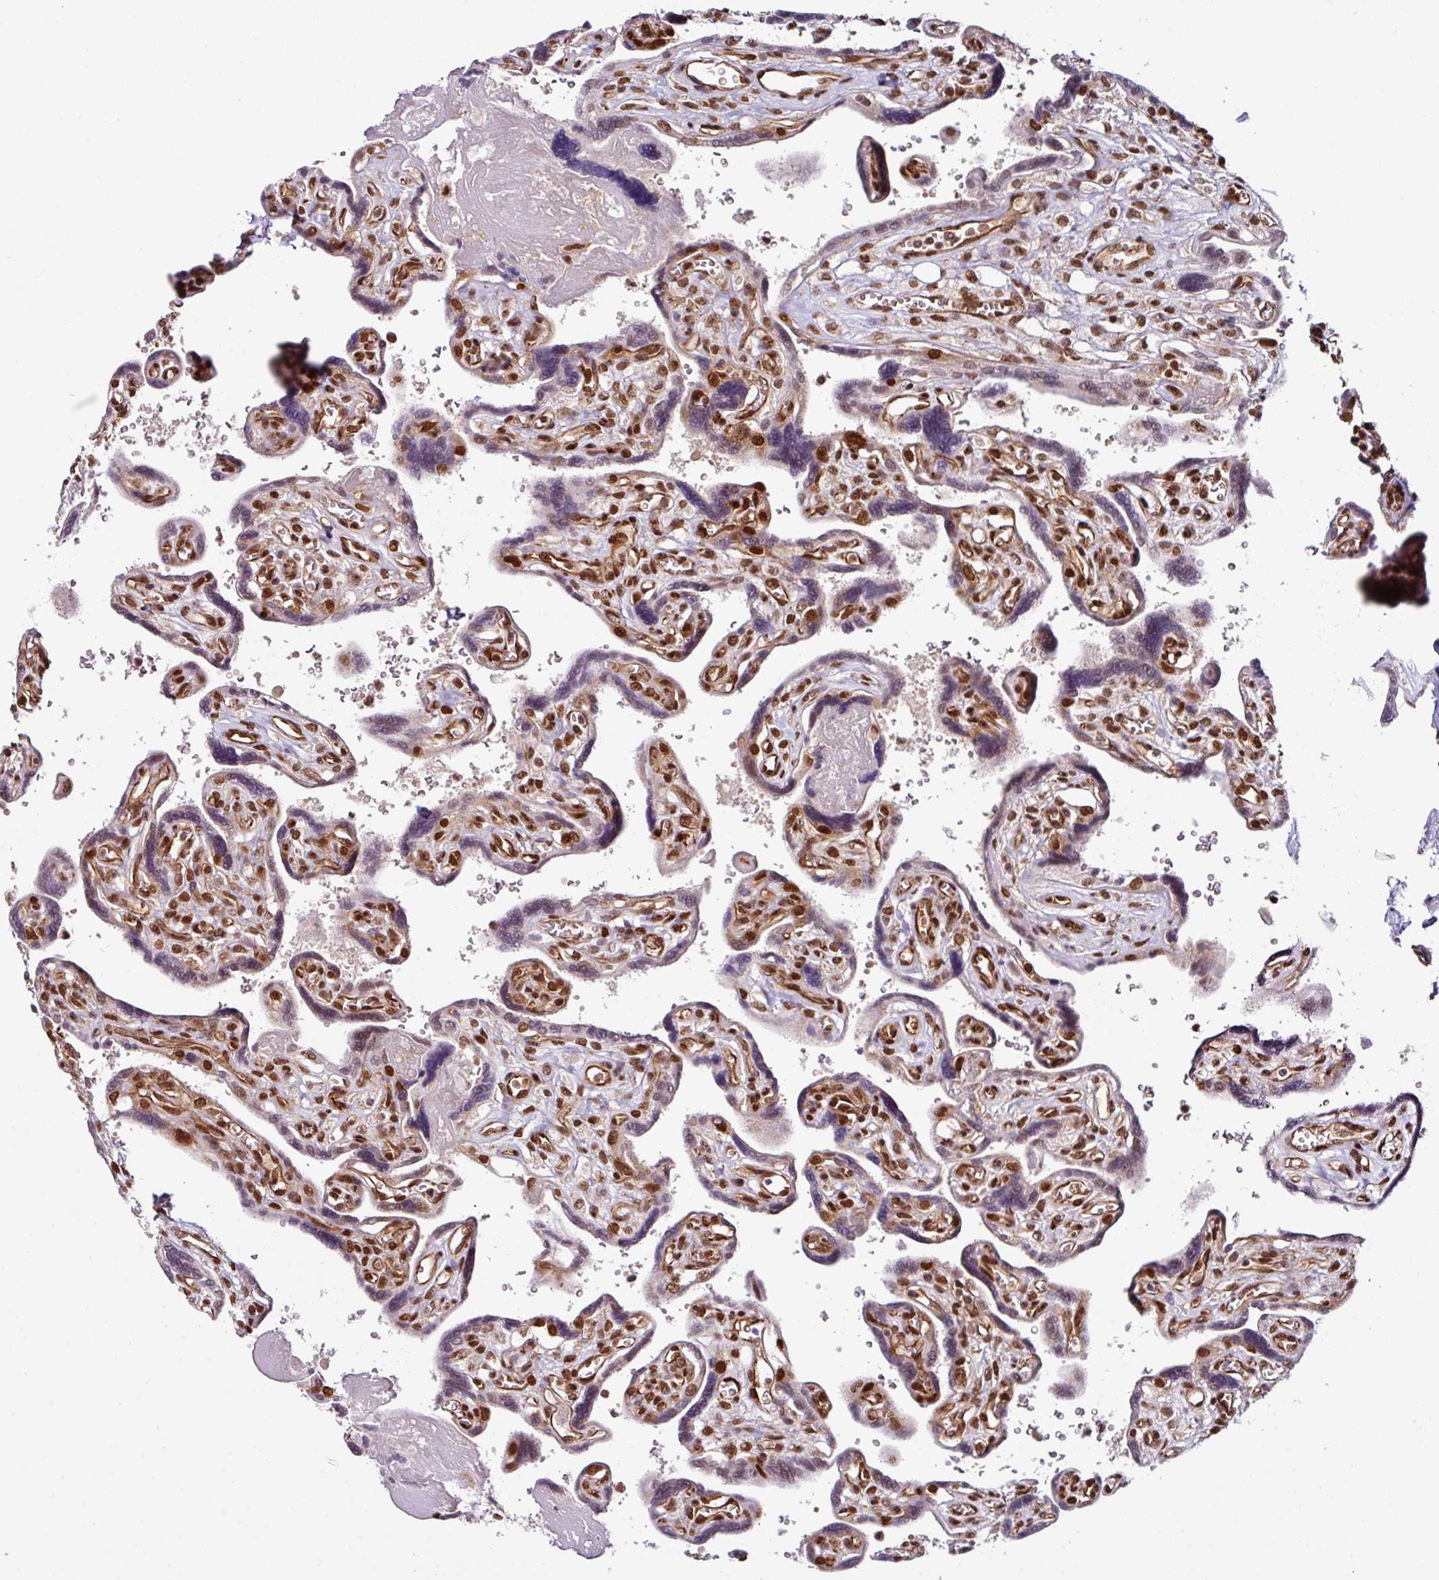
{"staining": {"intensity": "strong", "quantity": ">75%", "location": "cytoplasmic/membranous,nuclear"}, "tissue": "placenta", "cell_type": "Decidual cells", "image_type": "normal", "snomed": [{"axis": "morphology", "description": "Normal tissue, NOS"}, {"axis": "topography", "description": "Placenta"}], "caption": "A brown stain shows strong cytoplasmic/membranous,nuclear expression of a protein in decidual cells of unremarkable placenta. Nuclei are stained in blue.", "gene": "MORF4L2", "patient": {"sex": "female", "age": 39}}